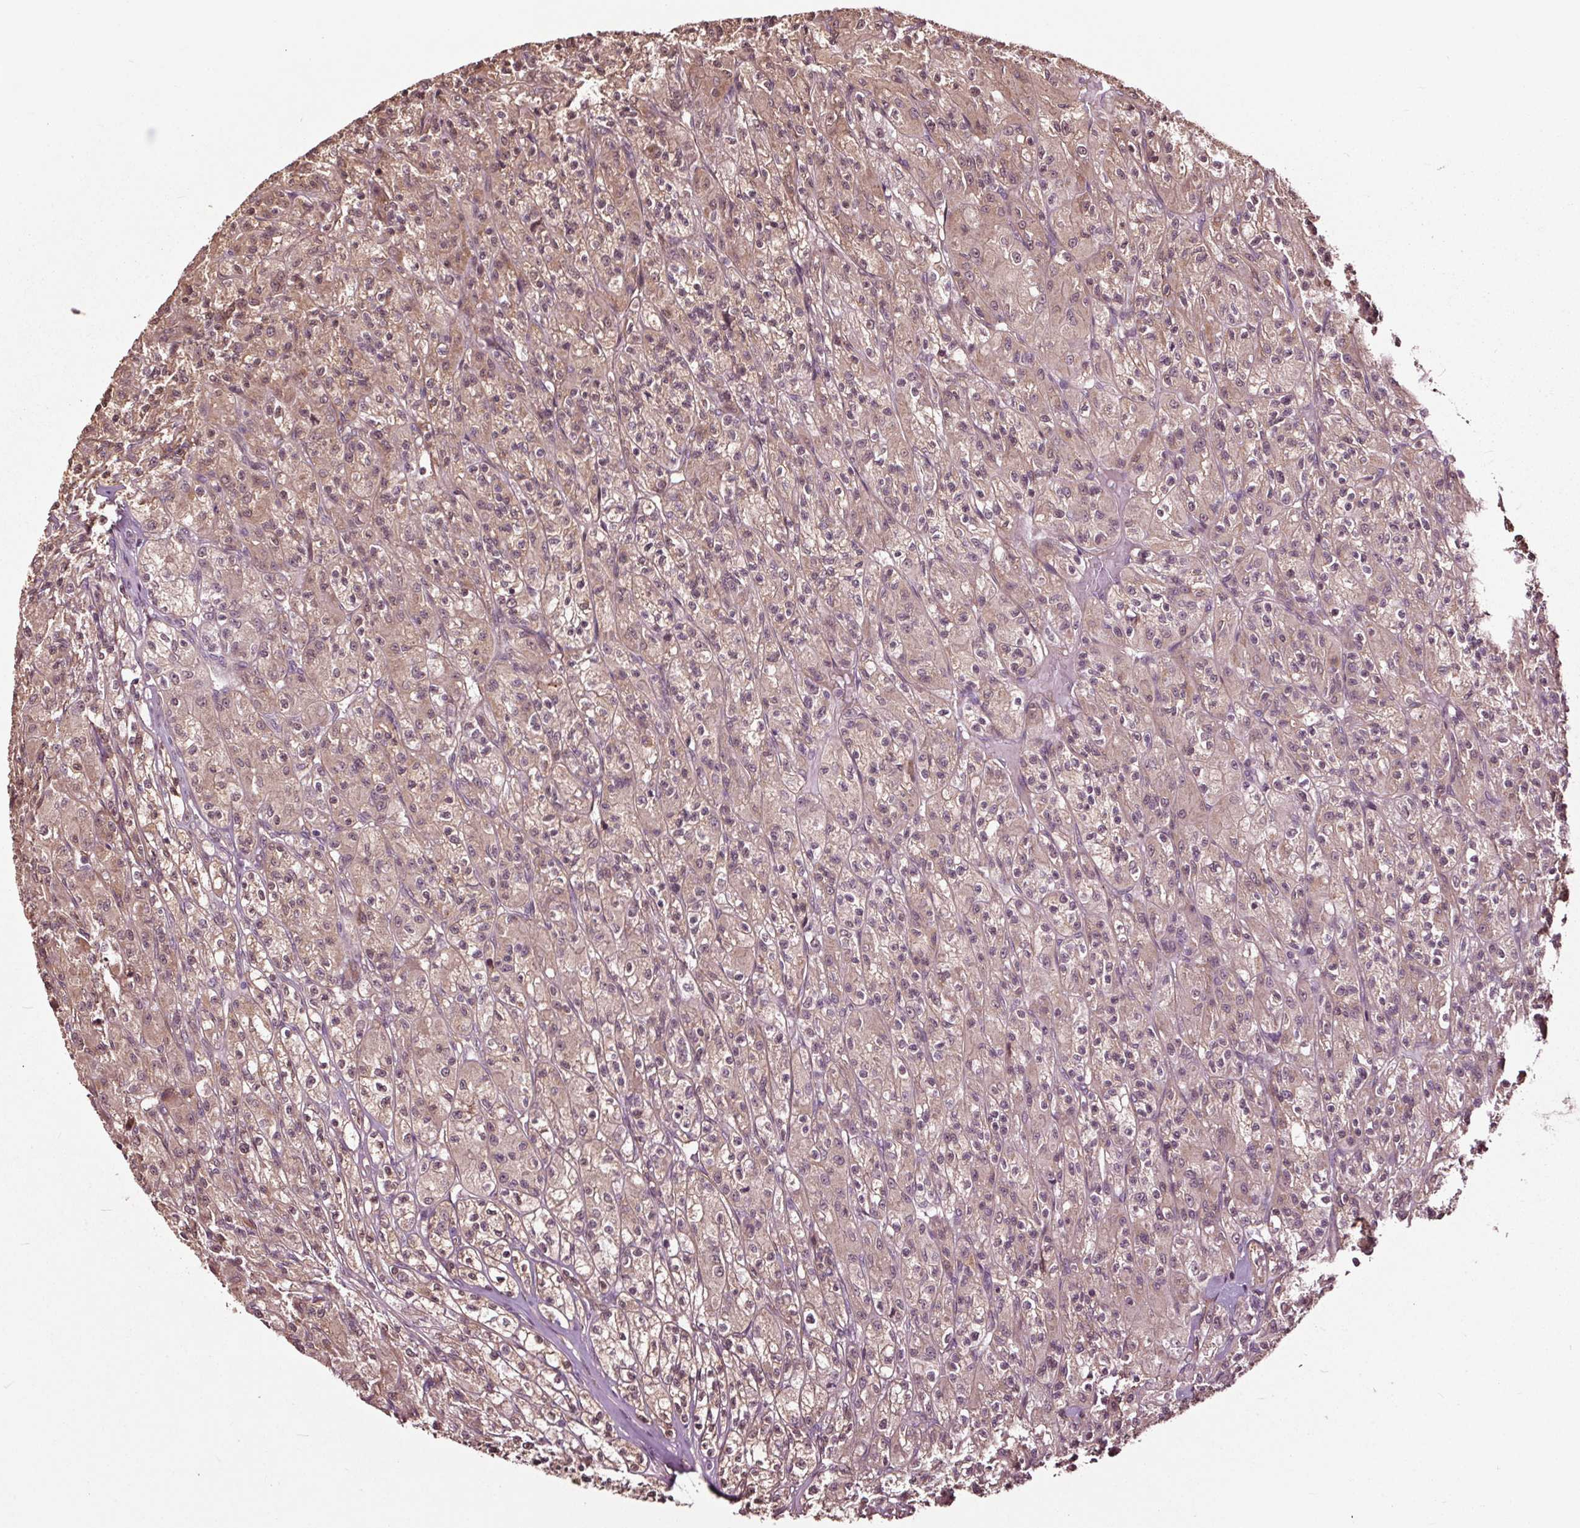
{"staining": {"intensity": "weak", "quantity": ">75%", "location": "cytoplasmic/membranous,nuclear"}, "tissue": "renal cancer", "cell_type": "Tumor cells", "image_type": "cancer", "snomed": [{"axis": "morphology", "description": "Adenocarcinoma, NOS"}, {"axis": "topography", "description": "Kidney"}], "caption": "Tumor cells reveal weak cytoplasmic/membranous and nuclear positivity in approximately >75% of cells in renal adenocarcinoma. Immunohistochemistry (ihc) stains the protein of interest in brown and the nuclei are stained blue.", "gene": "CEP95", "patient": {"sex": "female", "age": 70}}